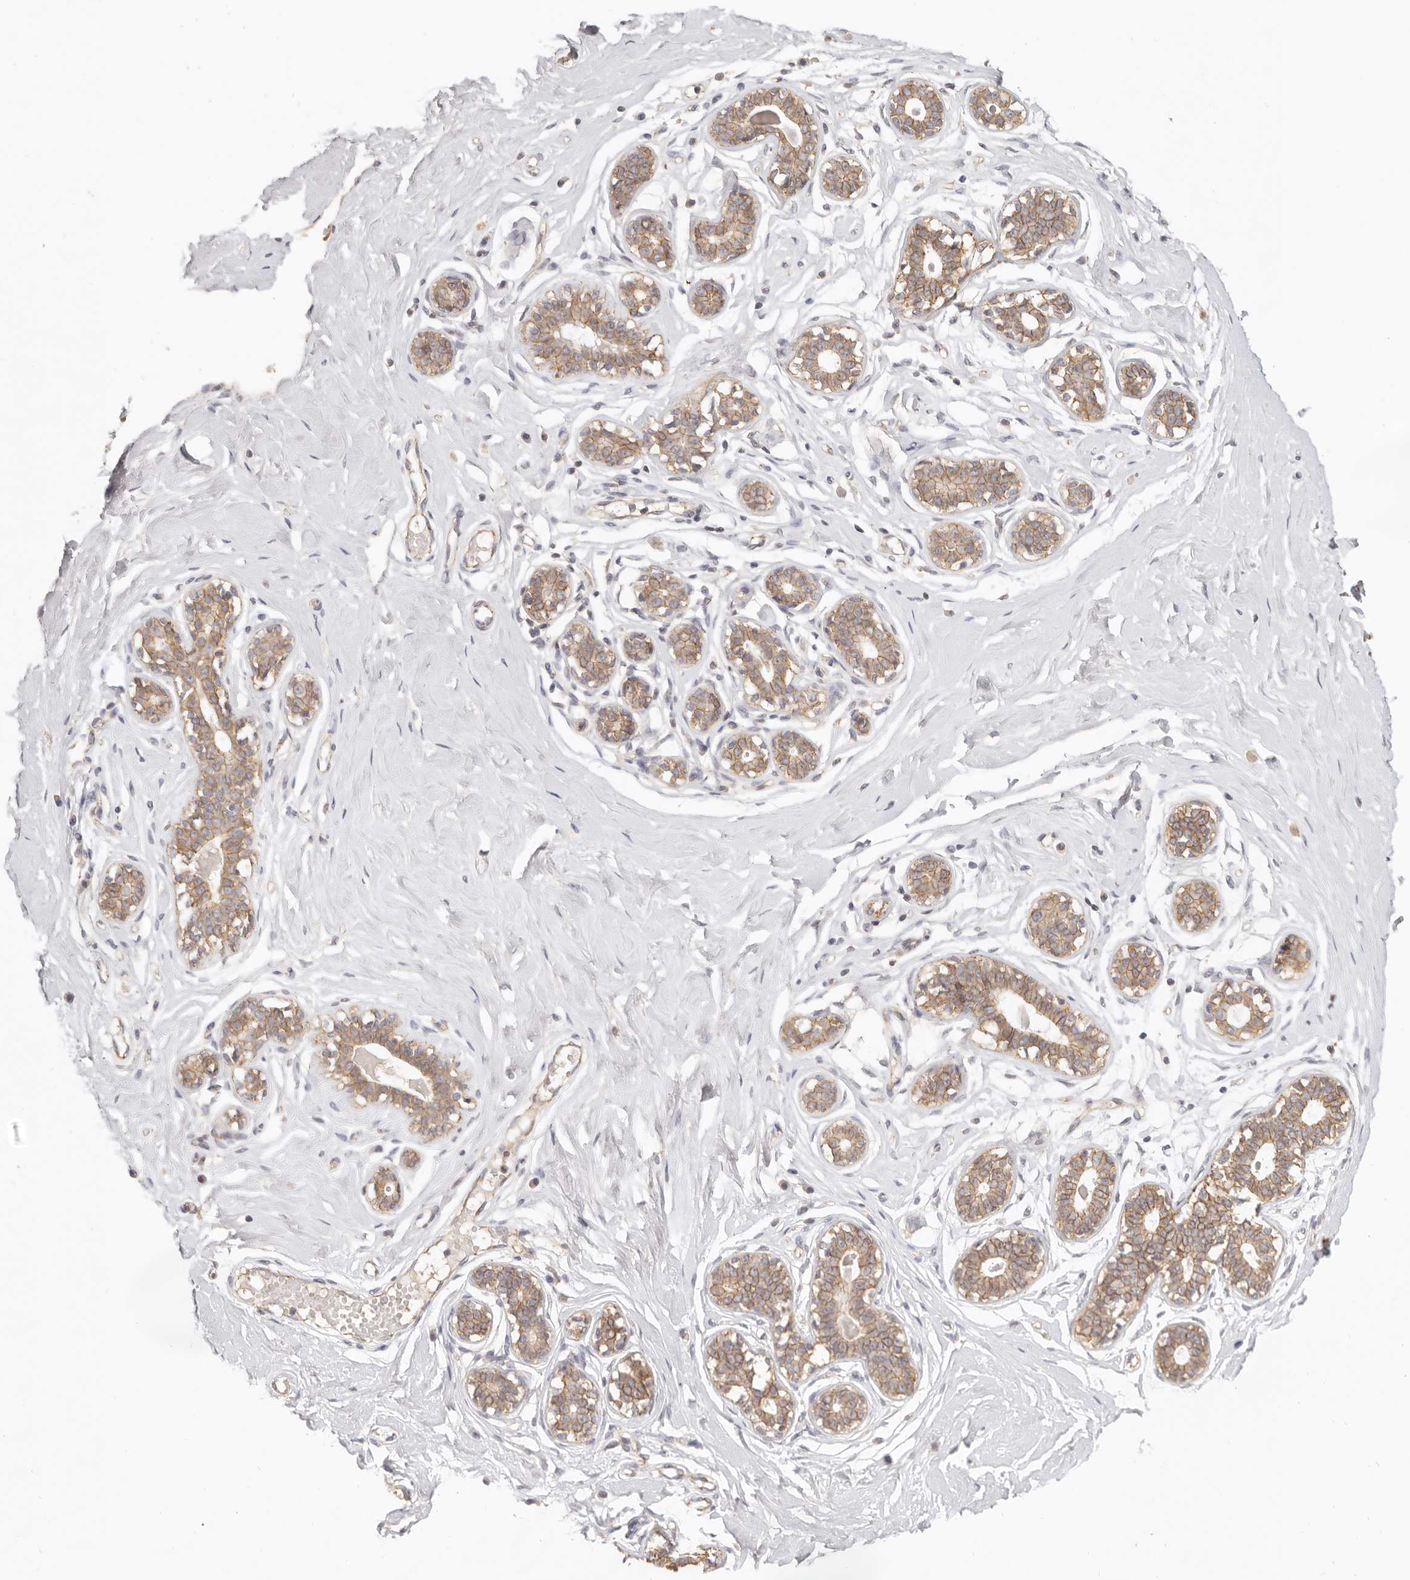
{"staining": {"intensity": "negative", "quantity": "none", "location": "none"}, "tissue": "breast", "cell_type": "Adipocytes", "image_type": "normal", "snomed": [{"axis": "morphology", "description": "Normal tissue, NOS"}, {"axis": "morphology", "description": "Adenoma, NOS"}, {"axis": "topography", "description": "Breast"}], "caption": "High power microscopy histopathology image of an immunohistochemistry (IHC) image of unremarkable breast, revealing no significant positivity in adipocytes. Nuclei are stained in blue.", "gene": "ANXA9", "patient": {"sex": "female", "age": 23}}